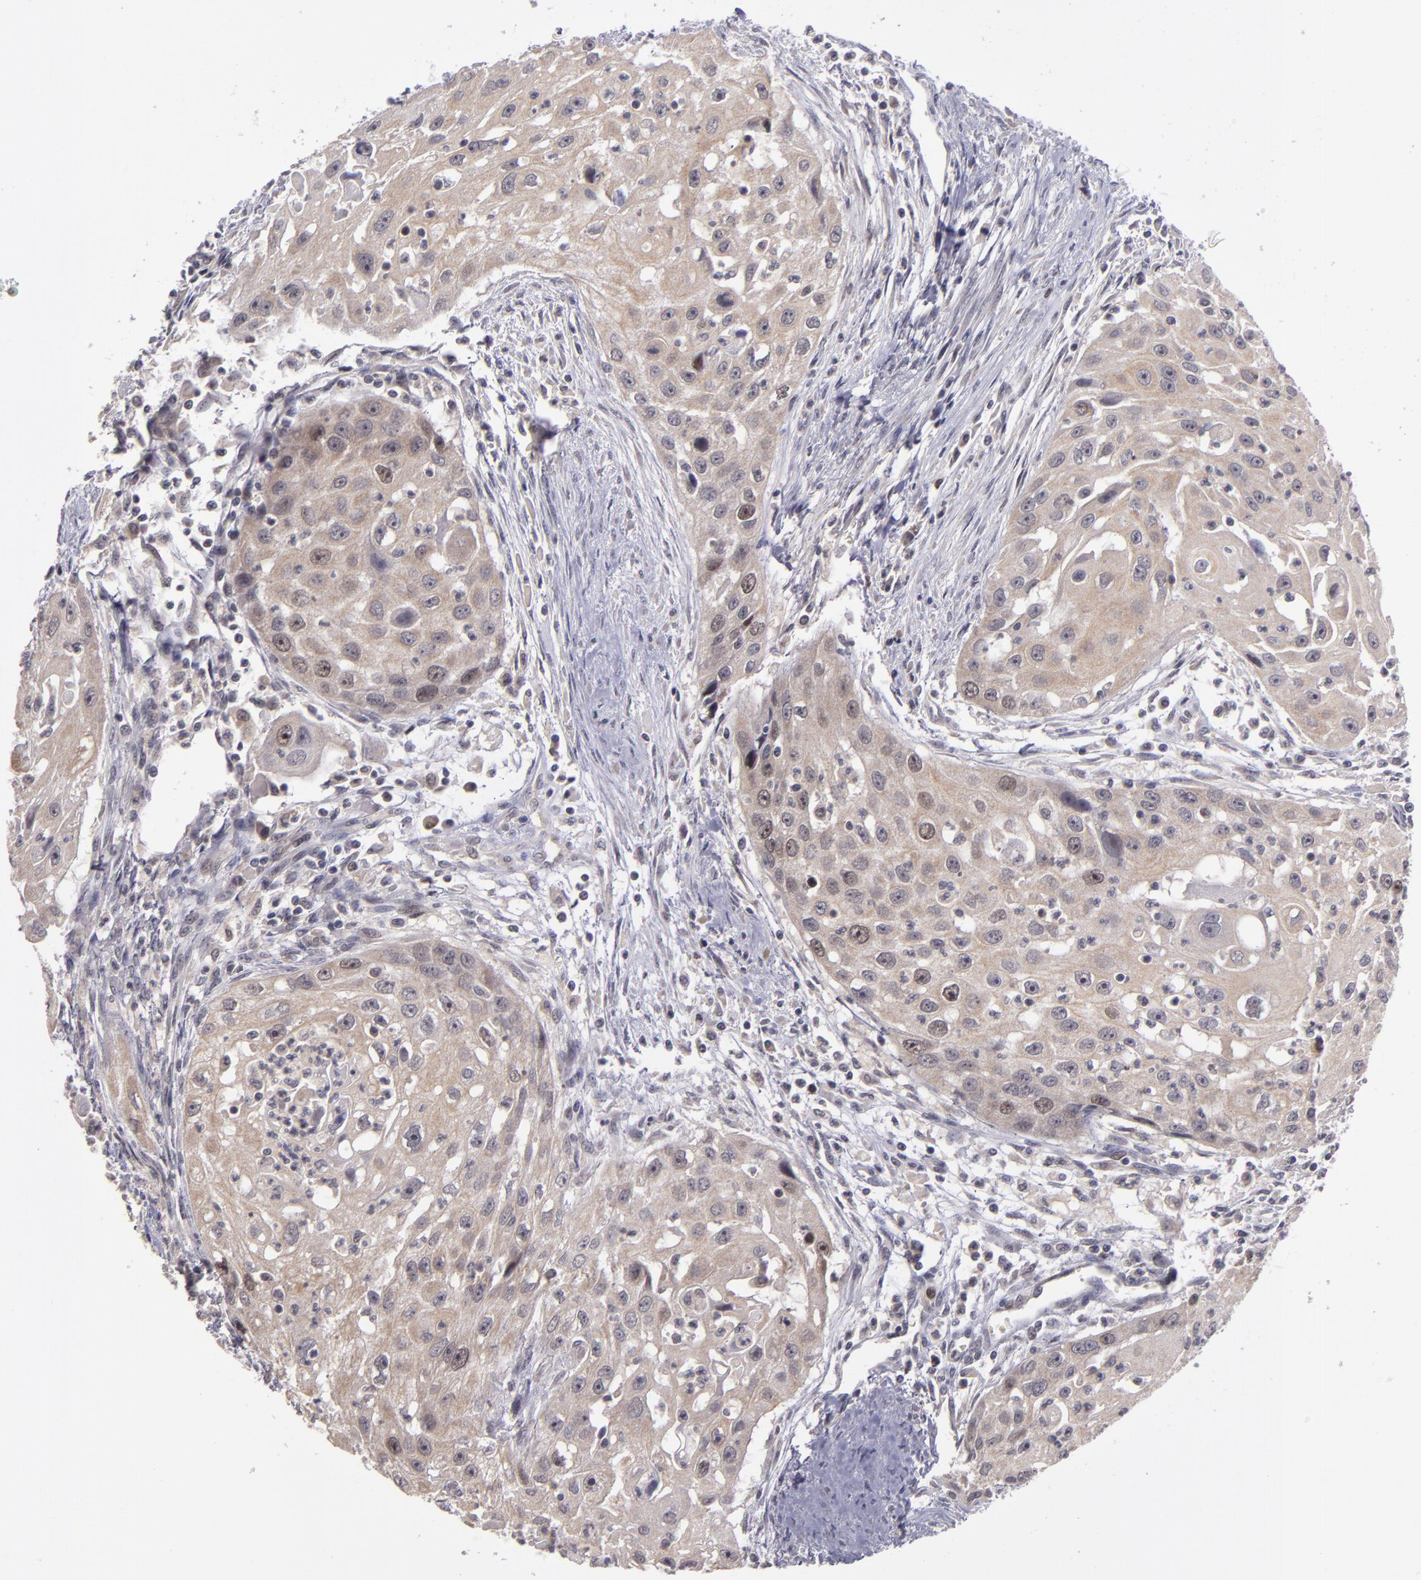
{"staining": {"intensity": "weak", "quantity": "<25%", "location": "nuclear"}, "tissue": "head and neck cancer", "cell_type": "Tumor cells", "image_type": "cancer", "snomed": [{"axis": "morphology", "description": "Squamous cell carcinoma, NOS"}, {"axis": "topography", "description": "Head-Neck"}], "caption": "The photomicrograph demonstrates no staining of tumor cells in head and neck cancer.", "gene": "CDC7", "patient": {"sex": "male", "age": 64}}